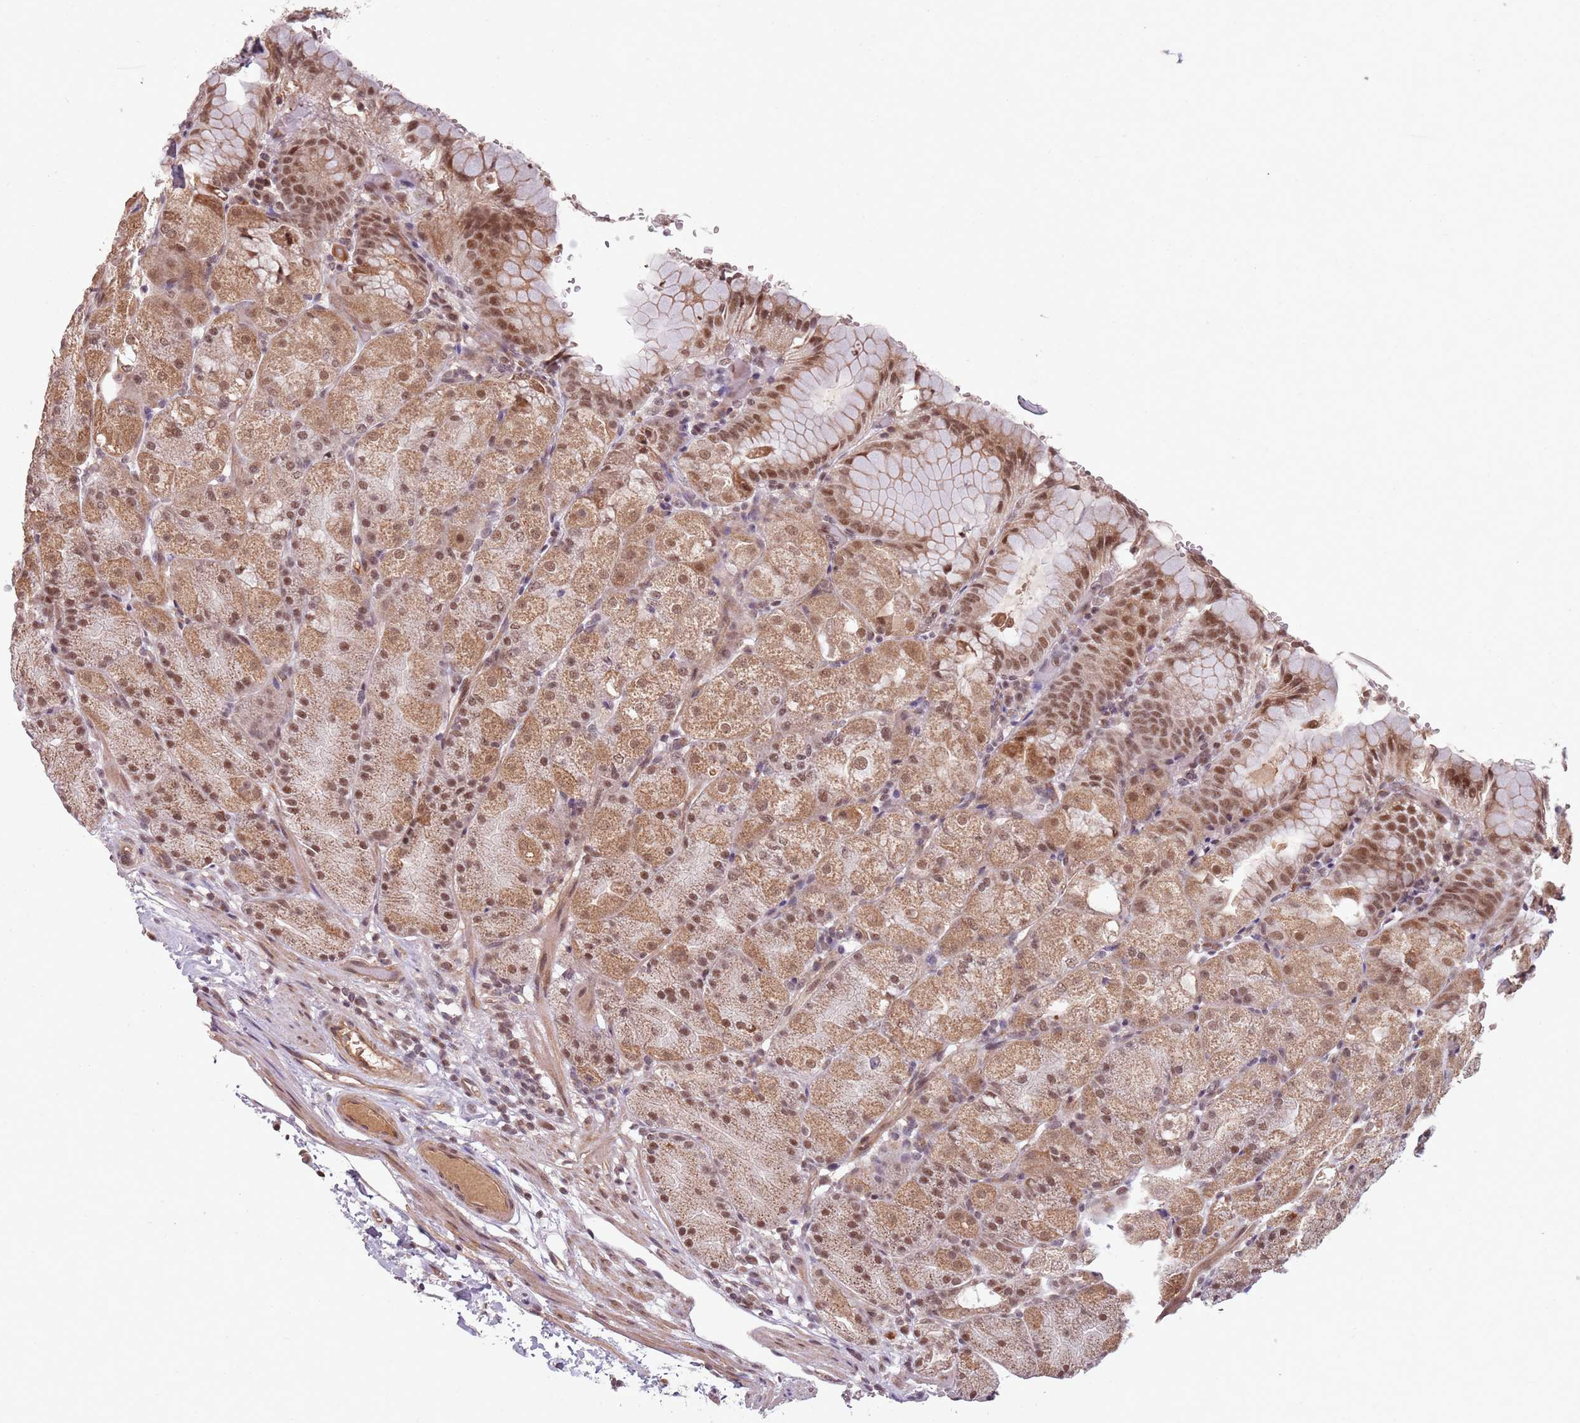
{"staining": {"intensity": "moderate", "quantity": ">75%", "location": "cytoplasmic/membranous,nuclear"}, "tissue": "stomach", "cell_type": "Glandular cells", "image_type": "normal", "snomed": [{"axis": "morphology", "description": "Normal tissue, NOS"}, {"axis": "topography", "description": "Stomach, upper"}, {"axis": "topography", "description": "Stomach, lower"}], "caption": "Immunohistochemistry (IHC) image of normal stomach: human stomach stained using immunohistochemistry demonstrates medium levels of moderate protein expression localized specifically in the cytoplasmic/membranous,nuclear of glandular cells, appearing as a cytoplasmic/membranous,nuclear brown color.", "gene": "SUDS3", "patient": {"sex": "male", "age": 62}}